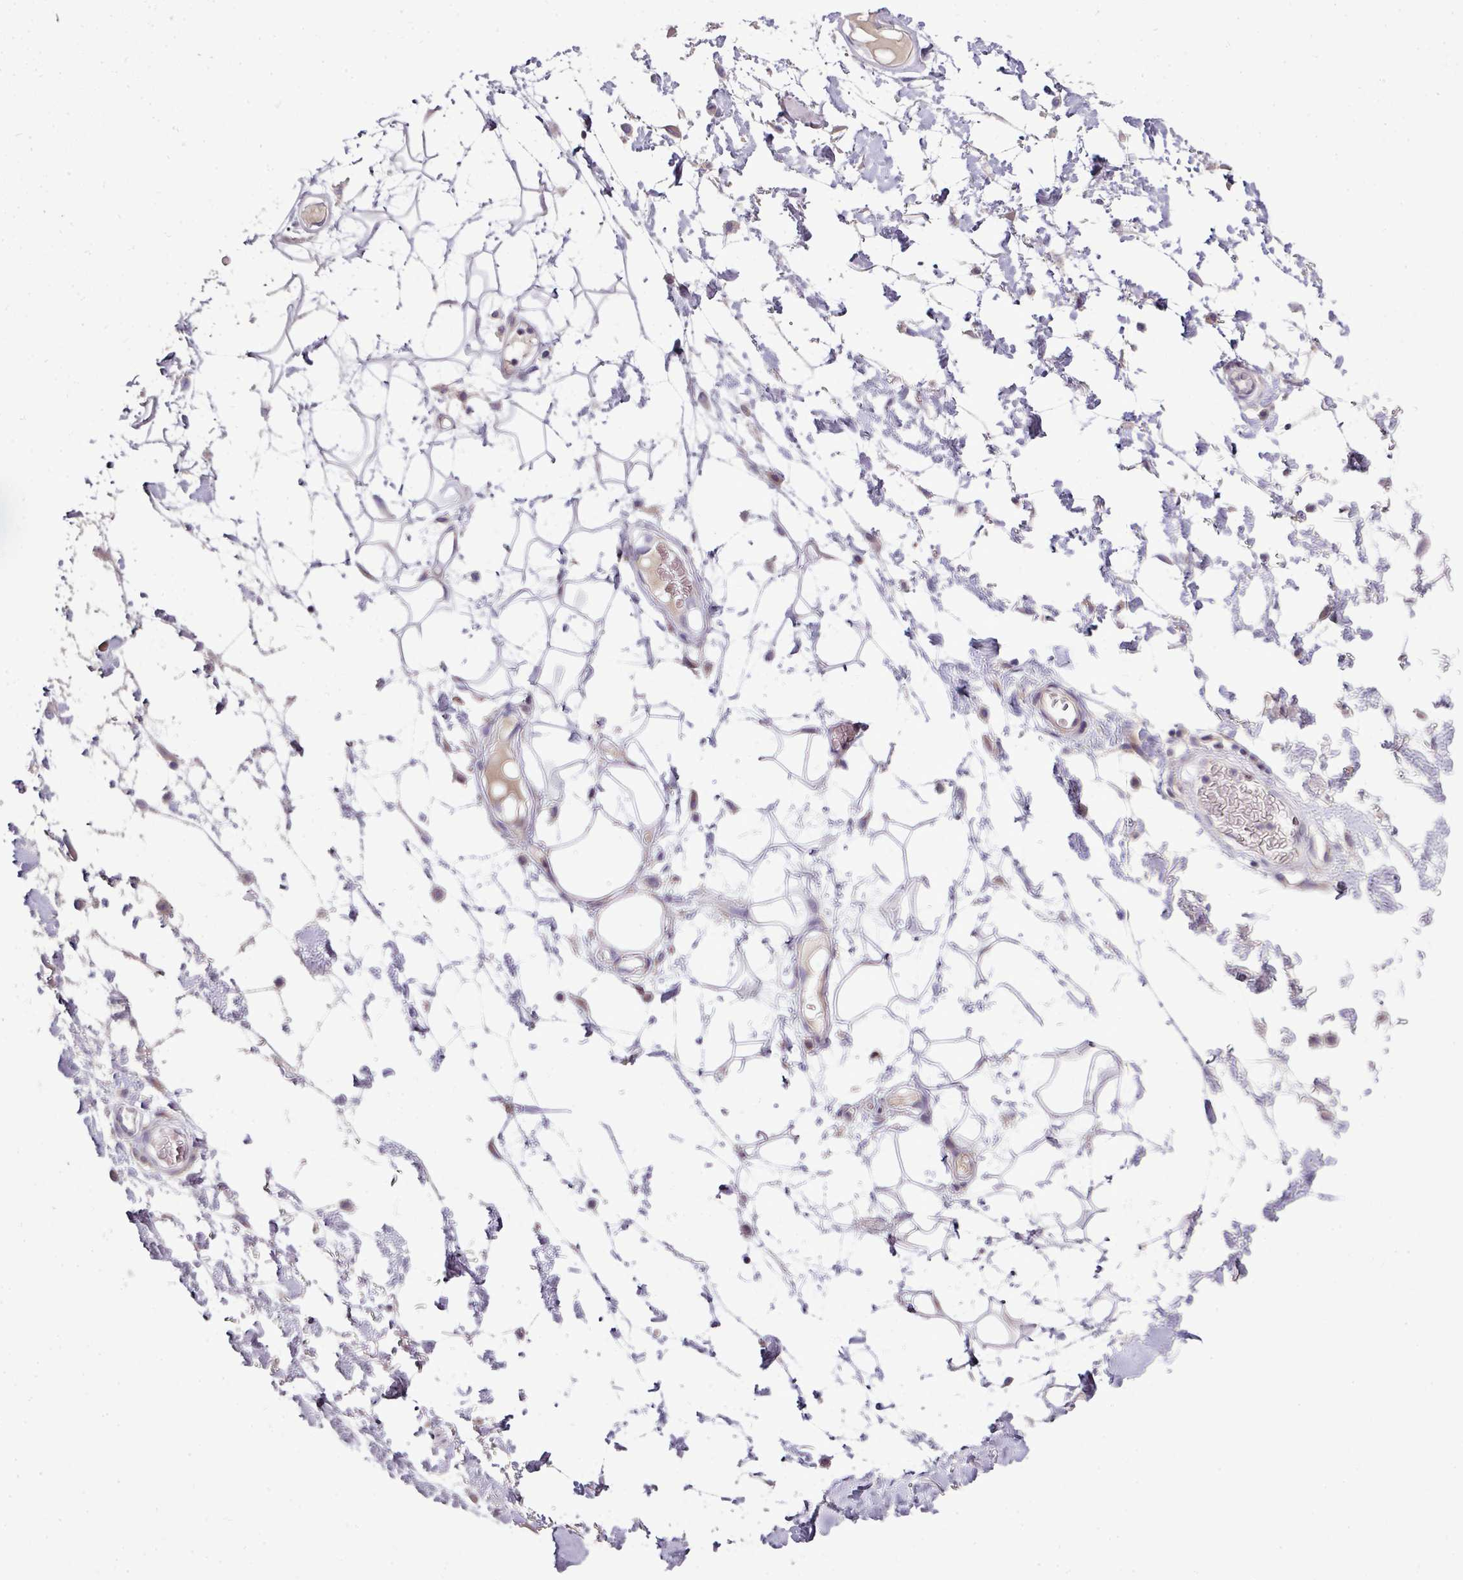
{"staining": {"intensity": "negative", "quantity": "none", "location": "none"}, "tissue": "adipose tissue", "cell_type": "Adipocytes", "image_type": "normal", "snomed": [{"axis": "morphology", "description": "Normal tissue, NOS"}, {"axis": "topography", "description": "Vulva"}, {"axis": "topography", "description": "Peripheral nerve tissue"}], "caption": "Immunohistochemistry (IHC) of unremarkable adipose tissue demonstrates no staining in adipocytes. (DAB IHC visualized using brightfield microscopy, high magnification).", "gene": "GAN", "patient": {"sex": "female", "age": 68}}